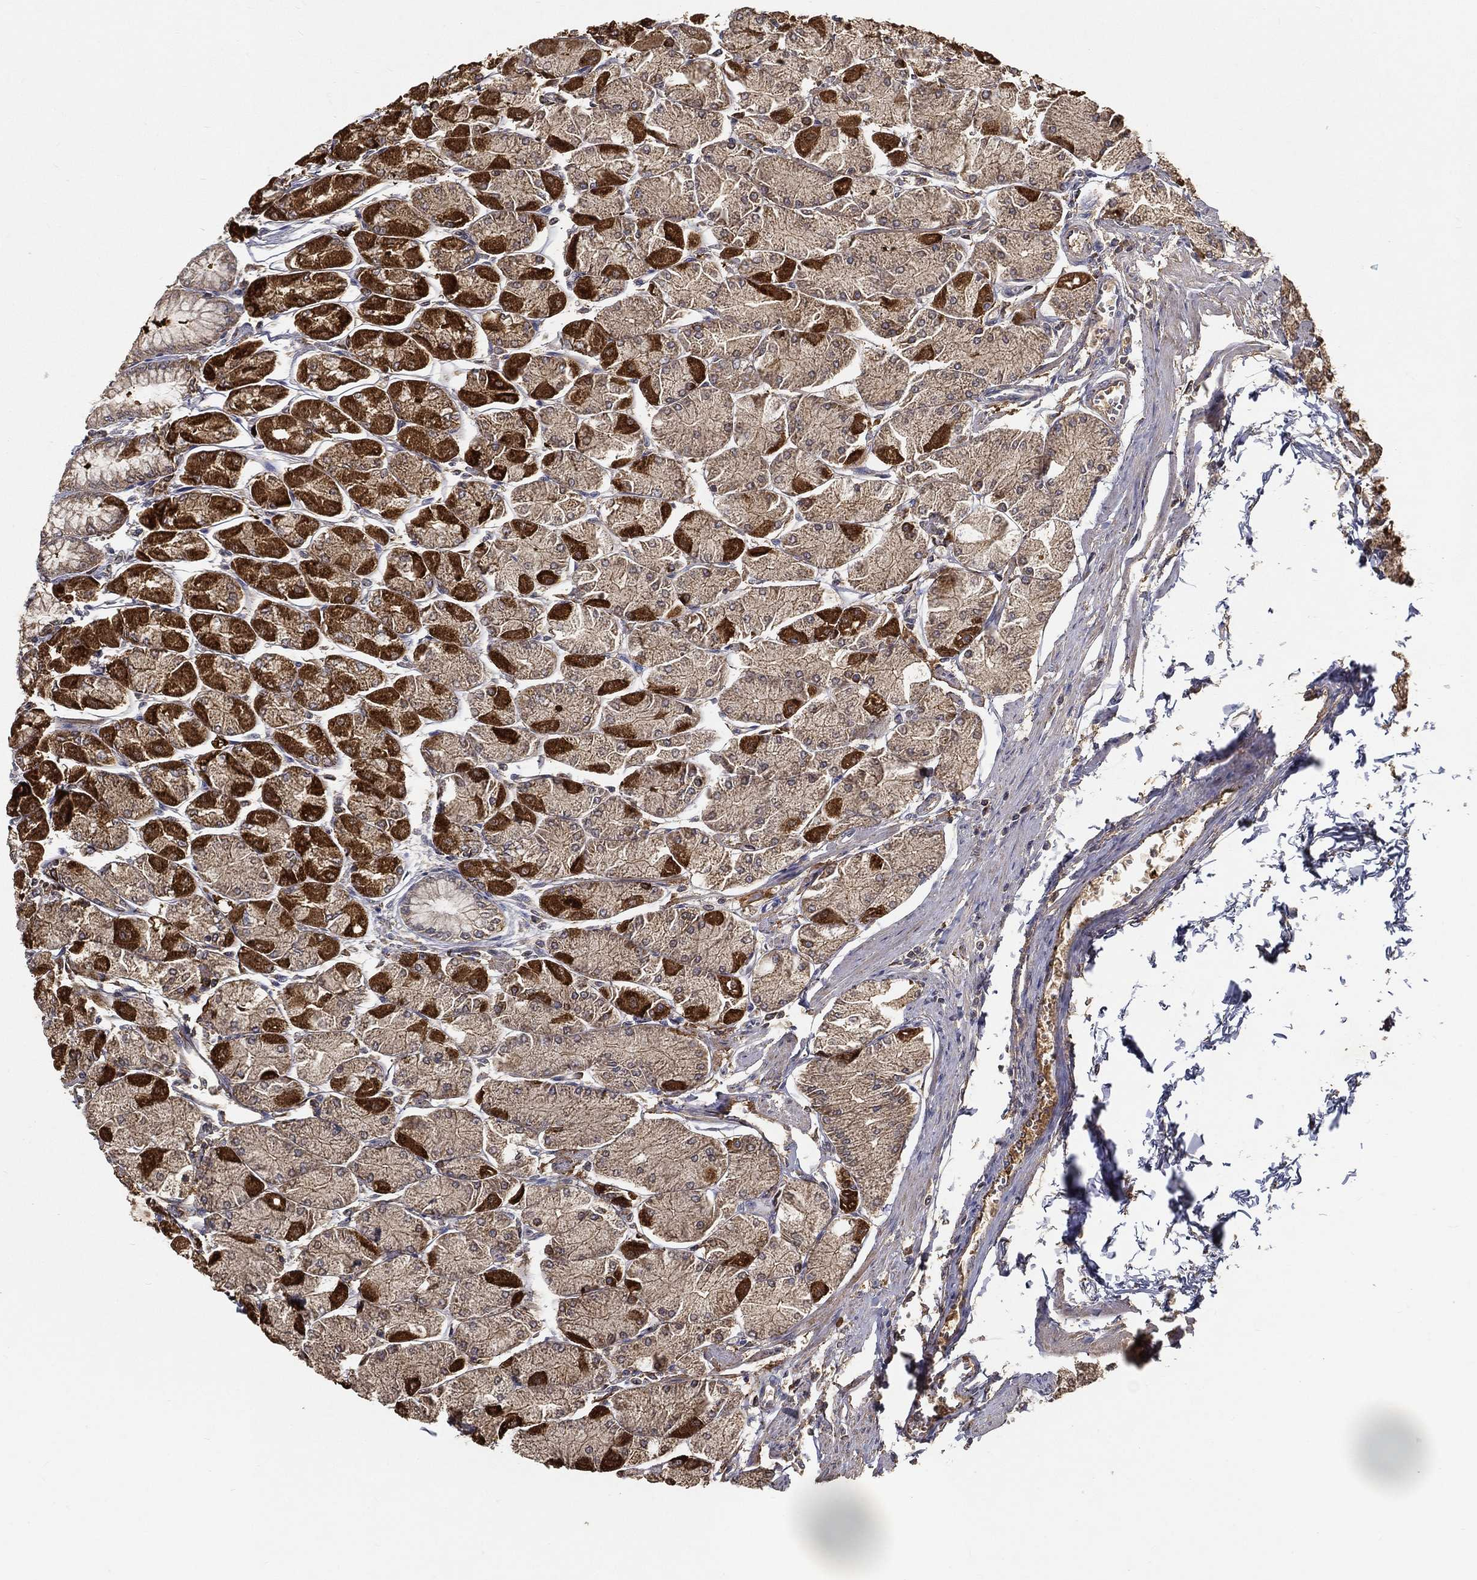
{"staining": {"intensity": "strong", "quantity": "25%-75%", "location": "cytoplasmic/membranous"}, "tissue": "stomach", "cell_type": "Glandular cells", "image_type": "normal", "snomed": [{"axis": "morphology", "description": "Normal tissue, NOS"}, {"axis": "topography", "description": "Stomach, upper"}], "caption": "Approximately 25%-75% of glandular cells in benign human stomach show strong cytoplasmic/membranous protein expression as visualized by brown immunohistochemical staining.", "gene": "MT", "patient": {"sex": "male", "age": 60}}